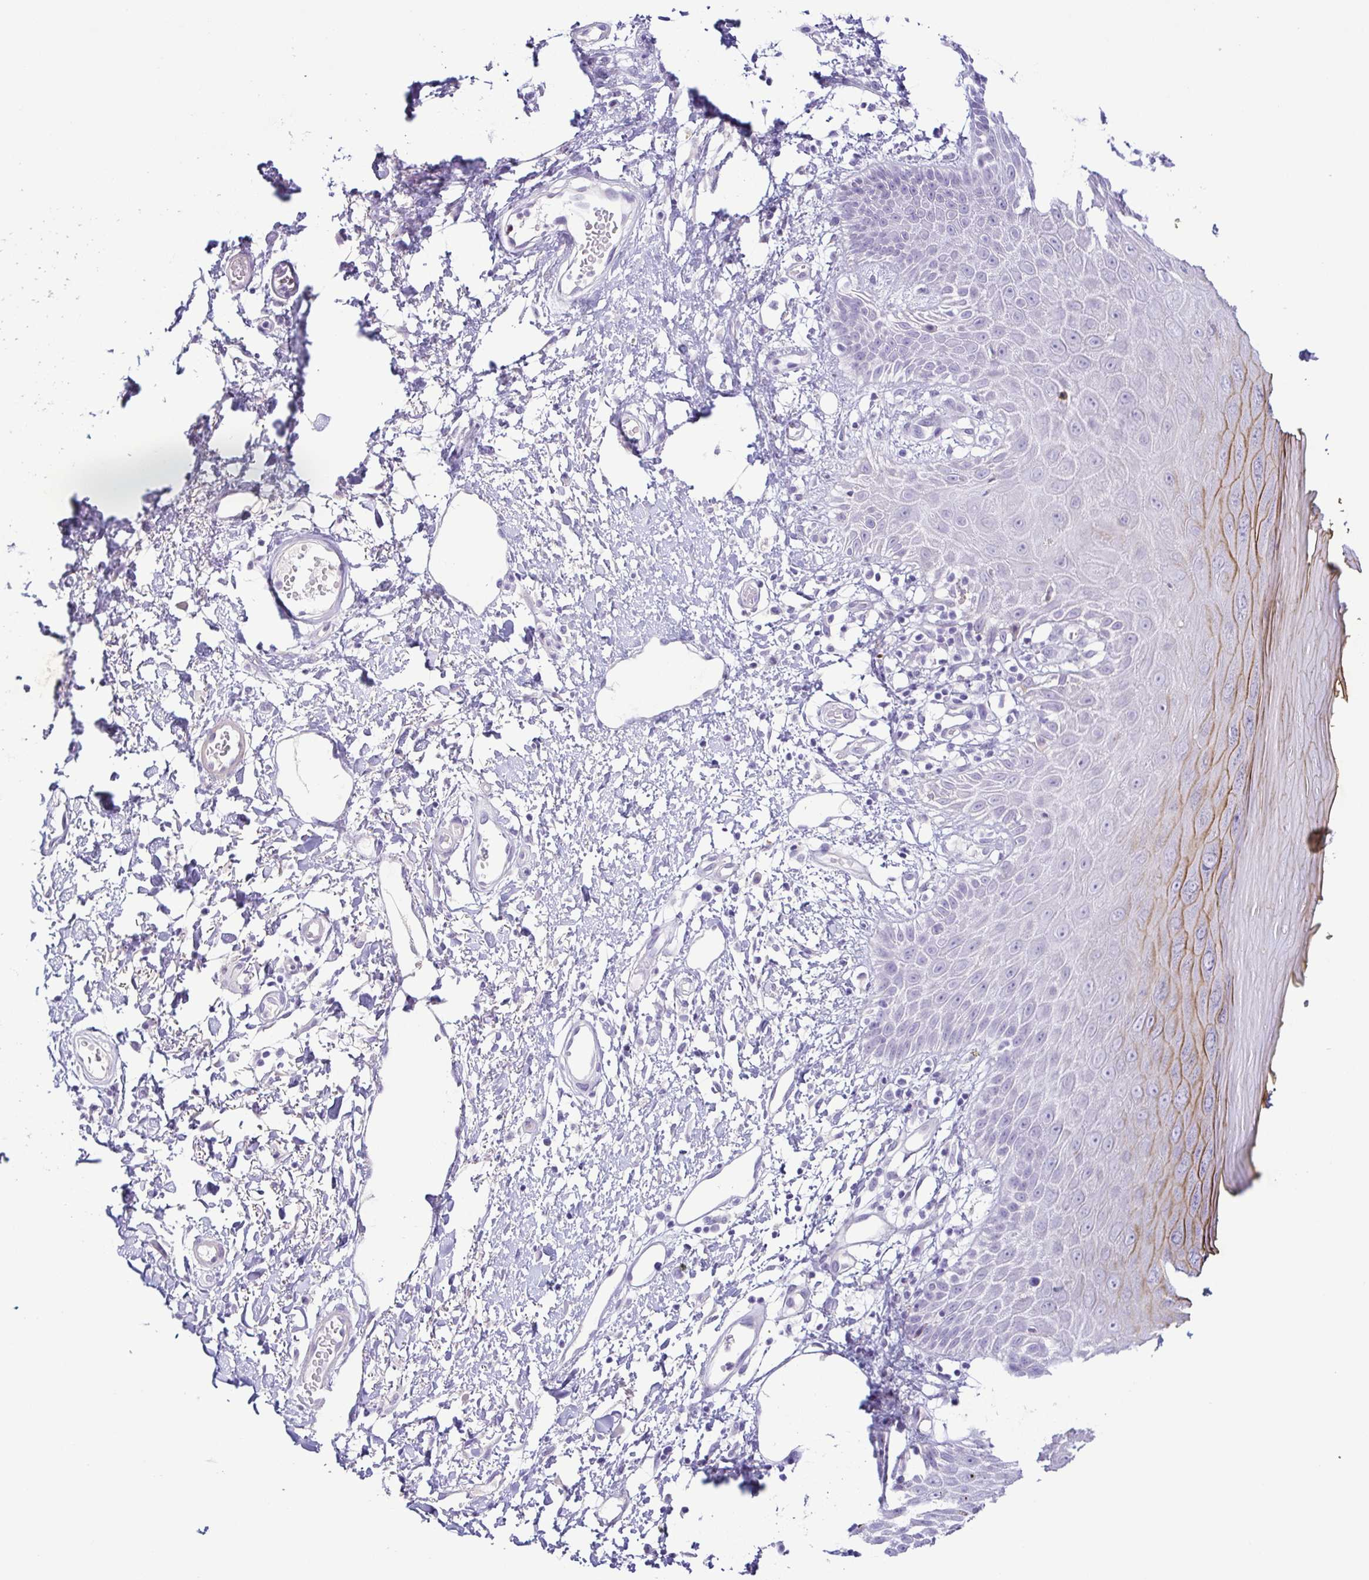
{"staining": {"intensity": "moderate", "quantity": "<25%", "location": "cytoplasmic/membranous"}, "tissue": "skin", "cell_type": "Epidermal cells", "image_type": "normal", "snomed": [{"axis": "morphology", "description": "Normal tissue, NOS"}, {"axis": "topography", "description": "Anal"}, {"axis": "topography", "description": "Peripheral nerve tissue"}], "caption": "Human skin stained for a protein (brown) reveals moderate cytoplasmic/membranous positive positivity in about <25% of epidermal cells.", "gene": "TERT", "patient": {"sex": "male", "age": 78}}